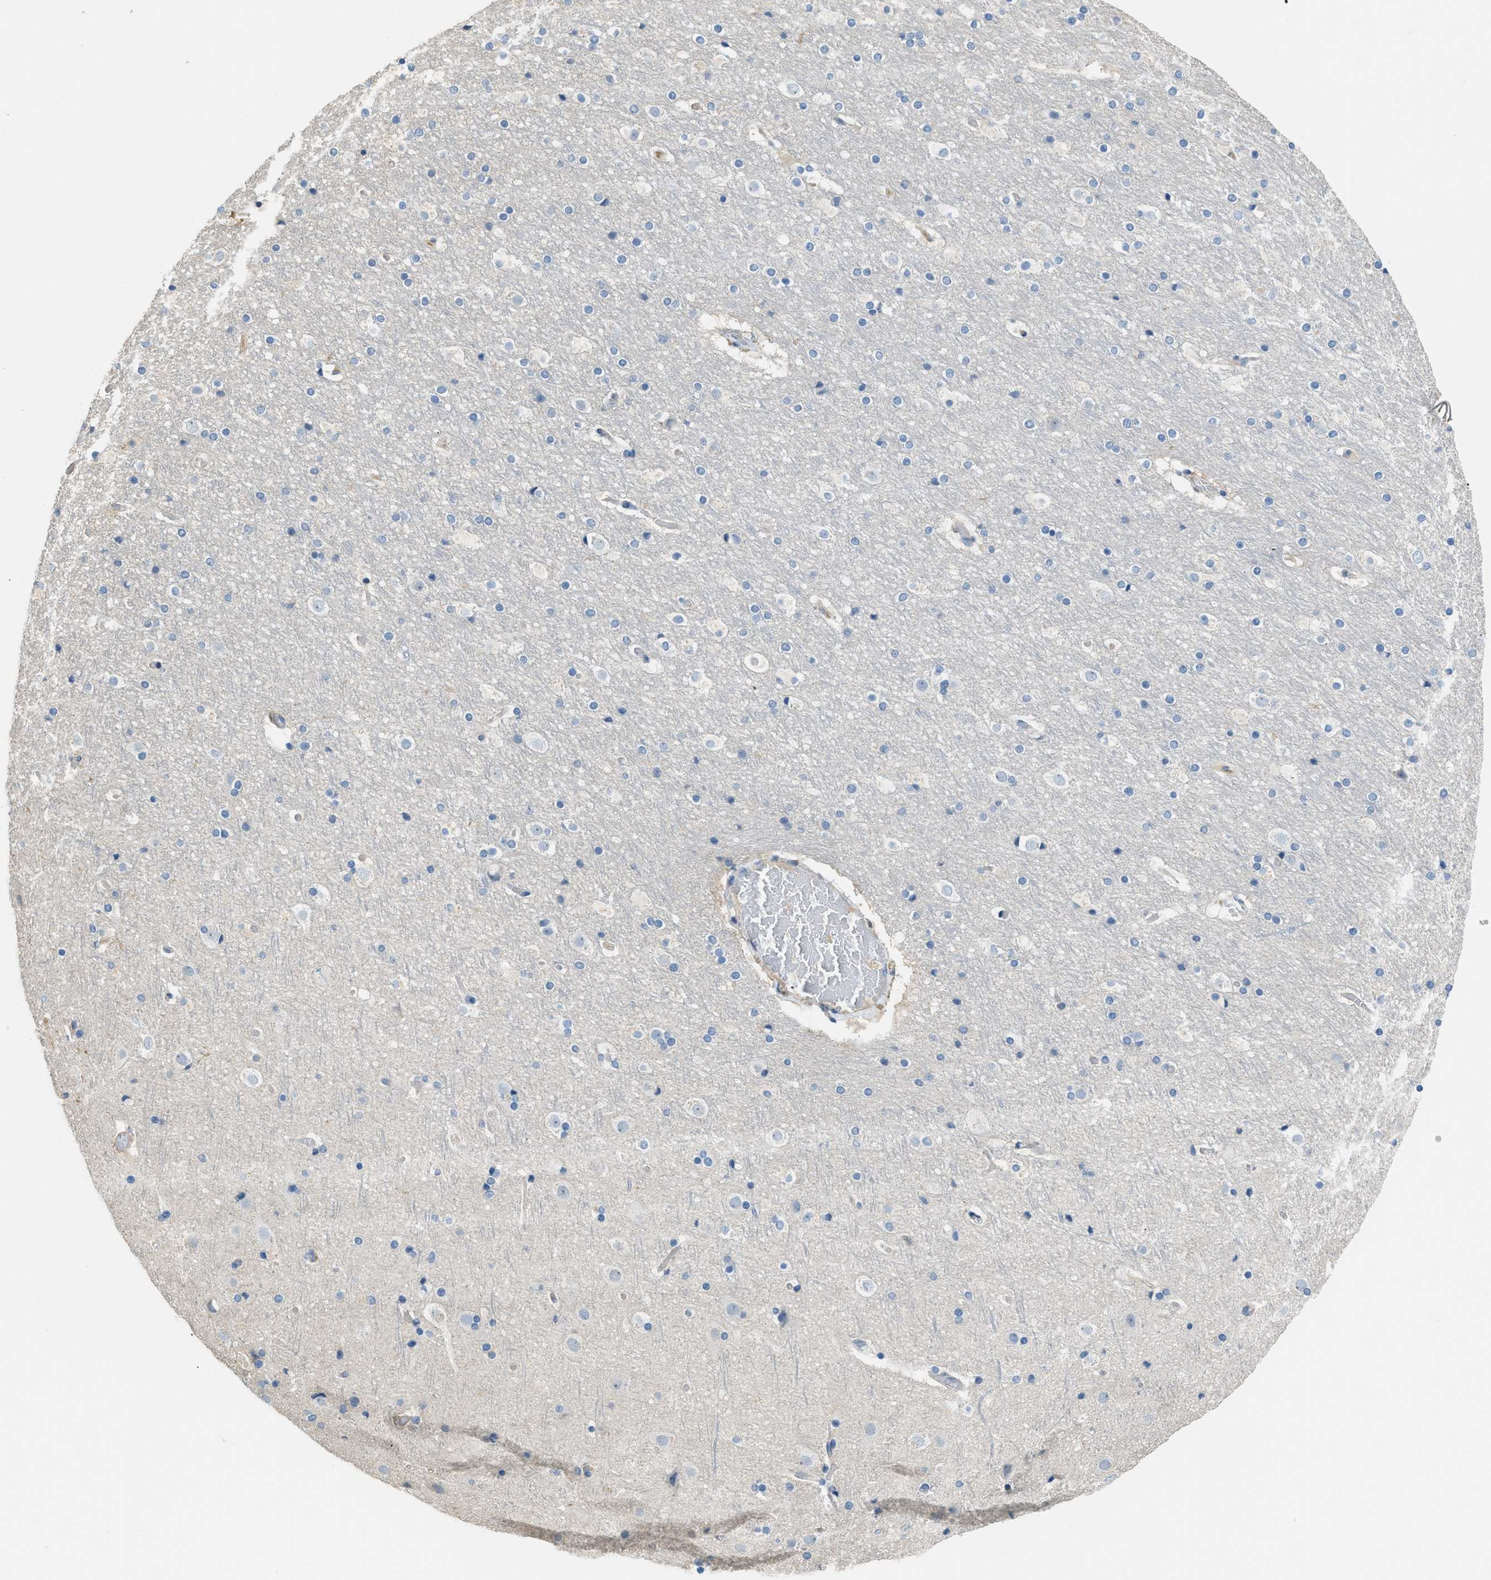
{"staining": {"intensity": "negative", "quantity": "none", "location": "none"}, "tissue": "cerebral cortex", "cell_type": "Endothelial cells", "image_type": "normal", "snomed": [{"axis": "morphology", "description": "Normal tissue, NOS"}, {"axis": "topography", "description": "Cerebral cortex"}], "caption": "DAB (3,3'-diaminobenzidine) immunohistochemical staining of unremarkable cerebral cortex displays no significant positivity in endothelial cells. (DAB (3,3'-diaminobenzidine) immunohistochemistry, high magnification).", "gene": "TMEM154", "patient": {"sex": "male", "age": 57}}